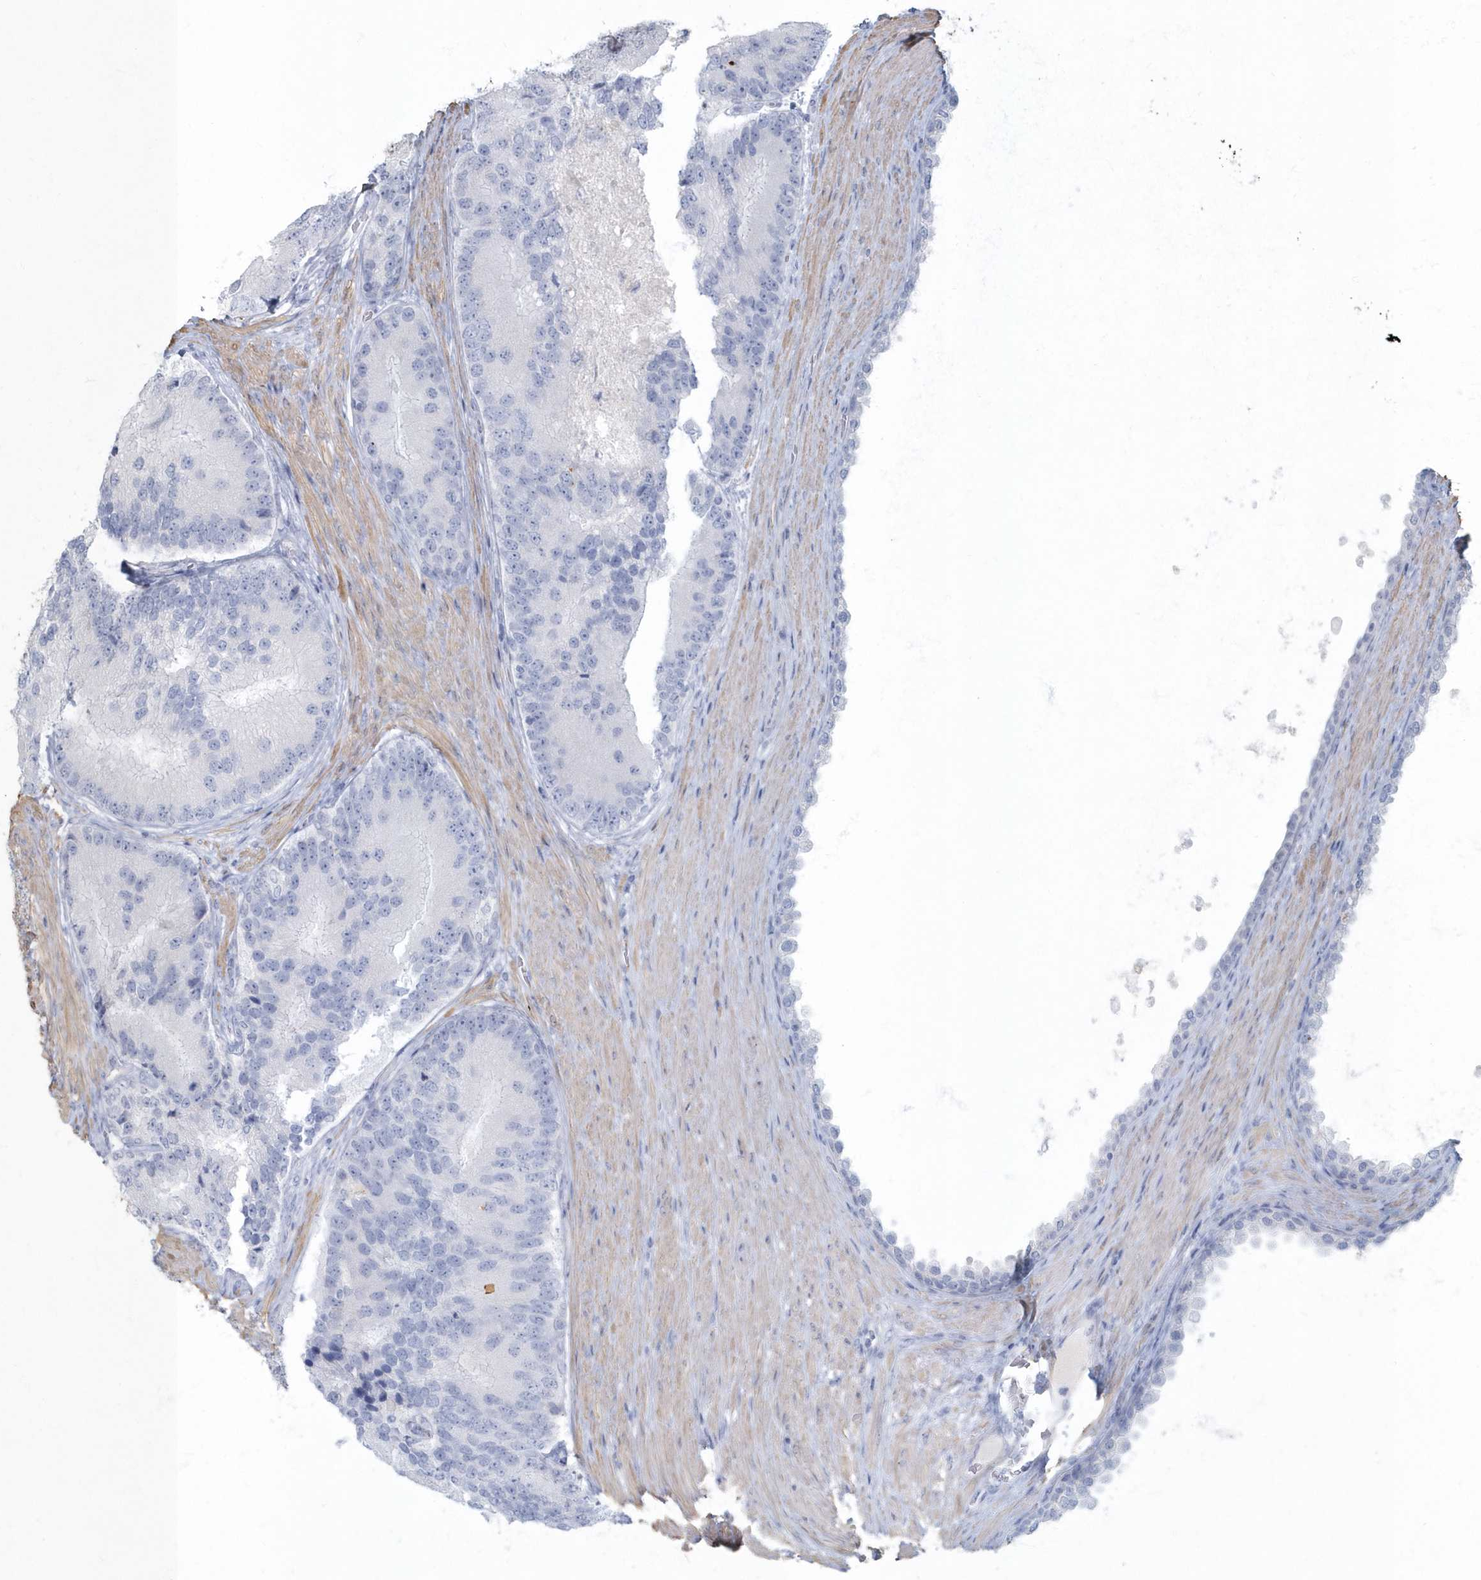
{"staining": {"intensity": "negative", "quantity": "none", "location": "none"}, "tissue": "prostate cancer", "cell_type": "Tumor cells", "image_type": "cancer", "snomed": [{"axis": "morphology", "description": "Adenocarcinoma, High grade"}, {"axis": "topography", "description": "Prostate"}], "caption": "Immunohistochemistry (IHC) image of human prostate cancer stained for a protein (brown), which displays no expression in tumor cells.", "gene": "MYOT", "patient": {"sex": "male", "age": 70}}